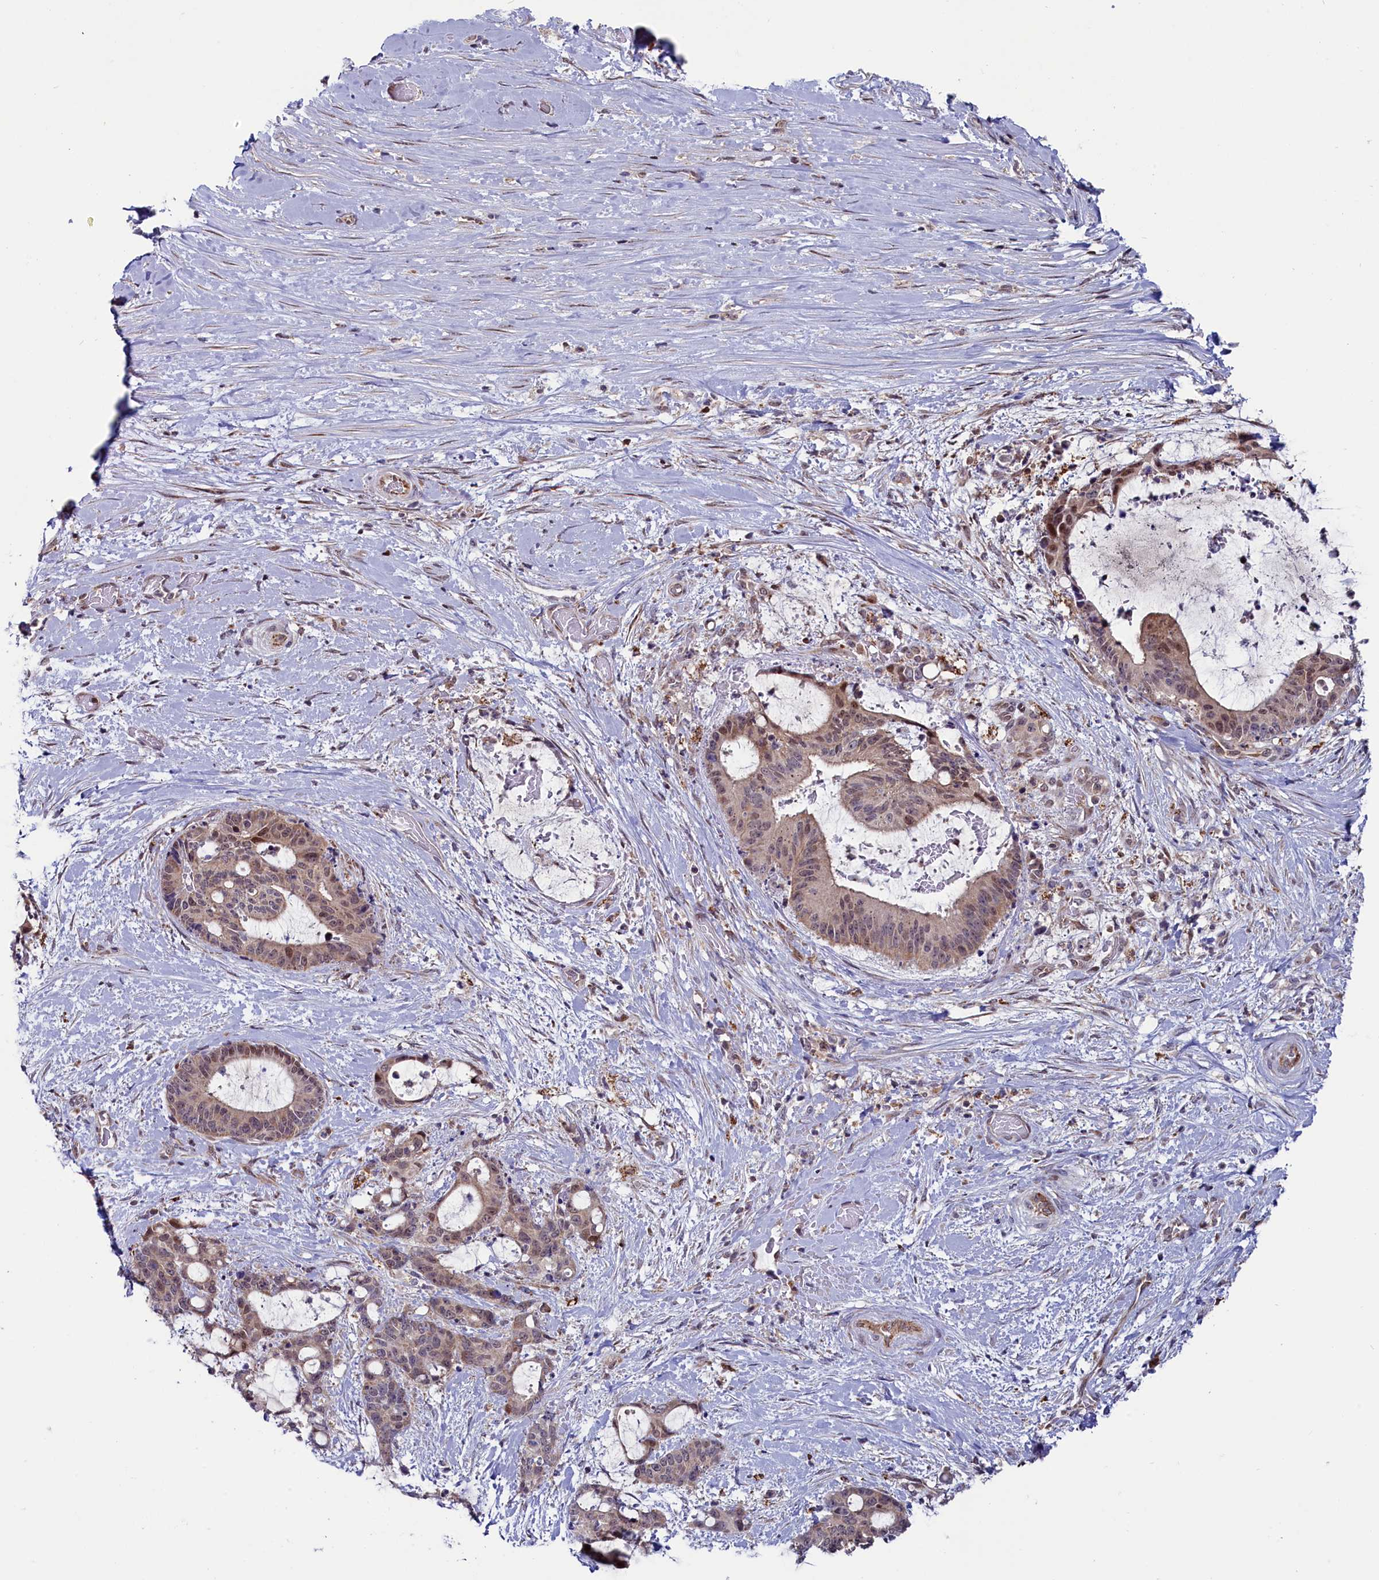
{"staining": {"intensity": "weak", "quantity": ">75%", "location": "cytoplasmic/membranous,nuclear"}, "tissue": "liver cancer", "cell_type": "Tumor cells", "image_type": "cancer", "snomed": [{"axis": "morphology", "description": "Normal tissue, NOS"}, {"axis": "morphology", "description": "Cholangiocarcinoma"}, {"axis": "topography", "description": "Liver"}, {"axis": "topography", "description": "Peripheral nerve tissue"}], "caption": "IHC of human liver cancer displays low levels of weak cytoplasmic/membranous and nuclear positivity in approximately >75% of tumor cells. Using DAB (3,3'-diaminobenzidine) (brown) and hematoxylin (blue) stains, captured at high magnification using brightfield microscopy.", "gene": "CIAPIN1", "patient": {"sex": "female", "age": 73}}